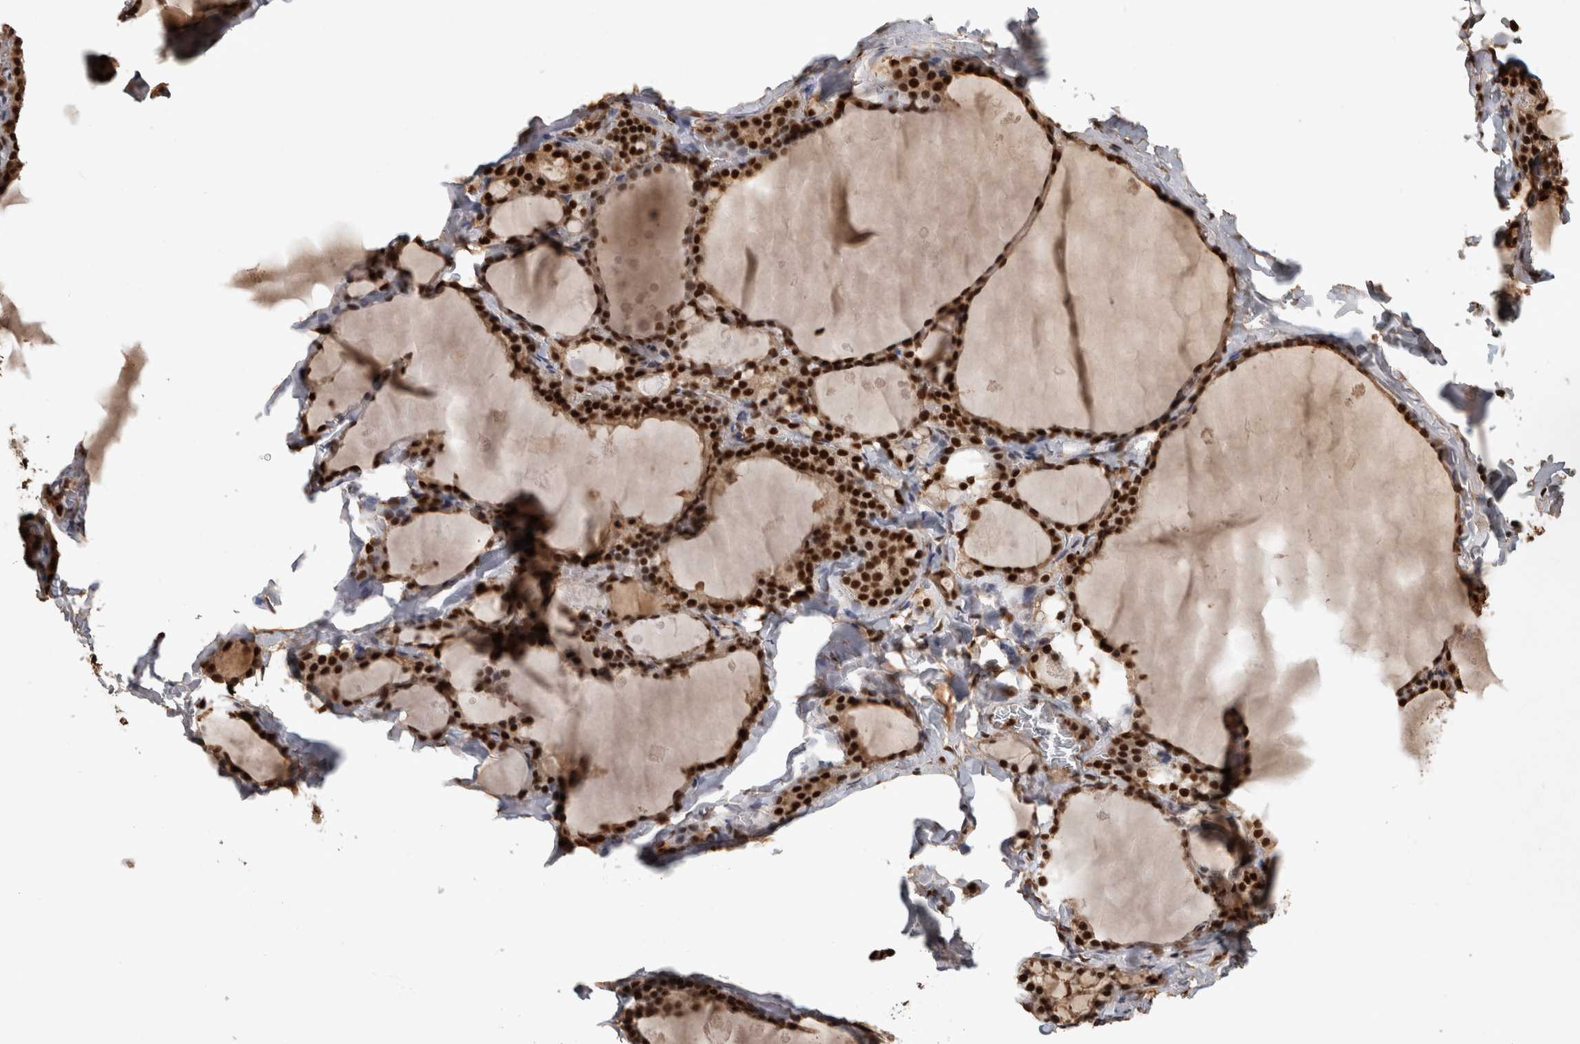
{"staining": {"intensity": "strong", "quantity": ">75%", "location": "nuclear"}, "tissue": "thyroid gland", "cell_type": "Glandular cells", "image_type": "normal", "snomed": [{"axis": "morphology", "description": "Normal tissue, NOS"}, {"axis": "topography", "description": "Thyroid gland"}], "caption": "Immunohistochemistry (IHC) image of benign thyroid gland: thyroid gland stained using IHC reveals high levels of strong protein expression localized specifically in the nuclear of glandular cells, appearing as a nuclear brown color.", "gene": "RAD50", "patient": {"sex": "male", "age": 56}}